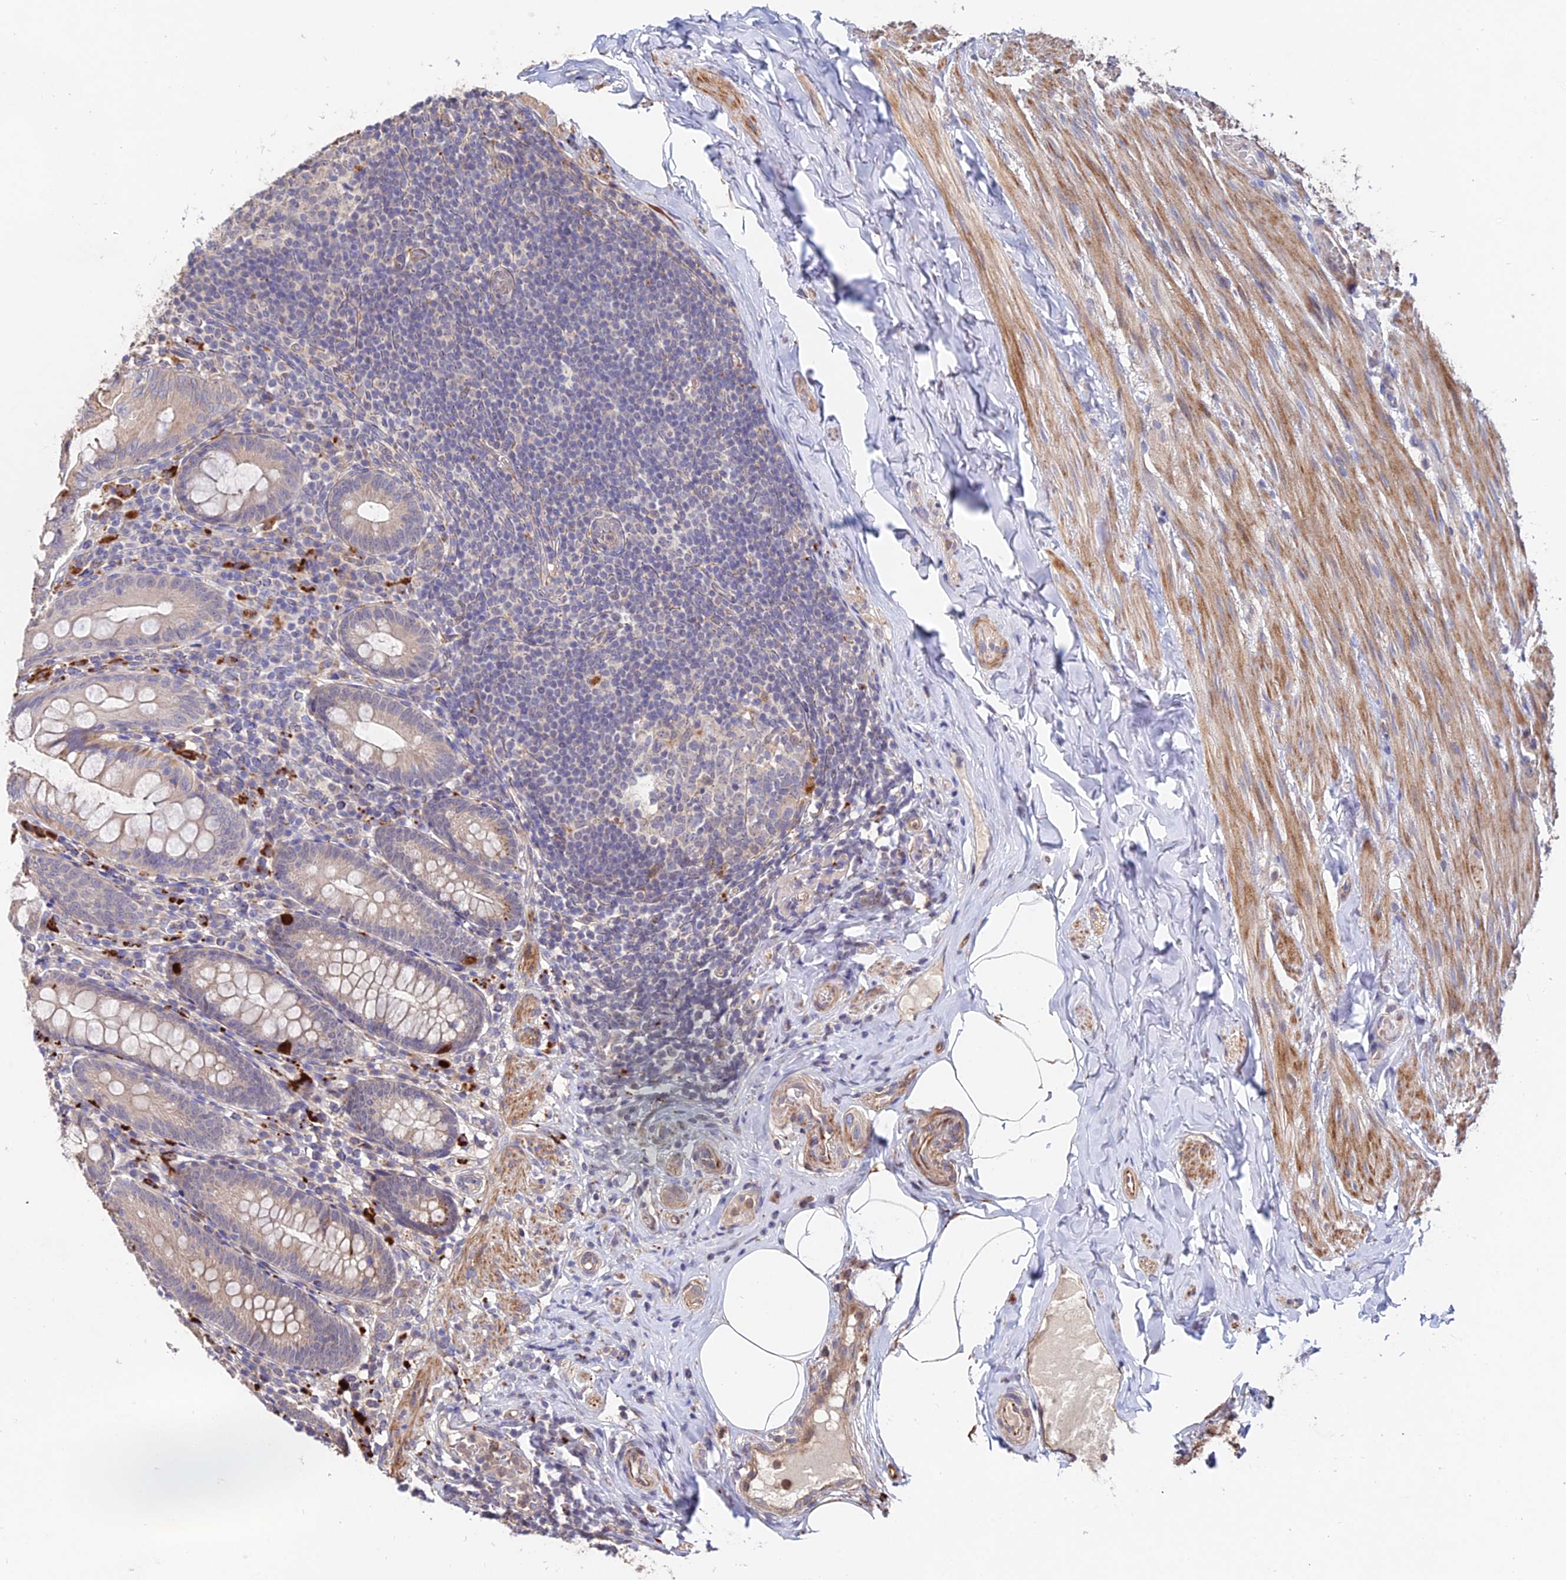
{"staining": {"intensity": "moderate", "quantity": "<25%", "location": "cytoplasmic/membranous"}, "tissue": "appendix", "cell_type": "Glandular cells", "image_type": "normal", "snomed": [{"axis": "morphology", "description": "Normal tissue, NOS"}, {"axis": "topography", "description": "Appendix"}], "caption": "Protein staining of normal appendix displays moderate cytoplasmic/membranous staining in approximately <25% of glandular cells. (Stains: DAB in brown, nuclei in blue, Microscopy: brightfield microscopy at high magnification).", "gene": "ACTR5", "patient": {"sex": "male", "age": 55}}